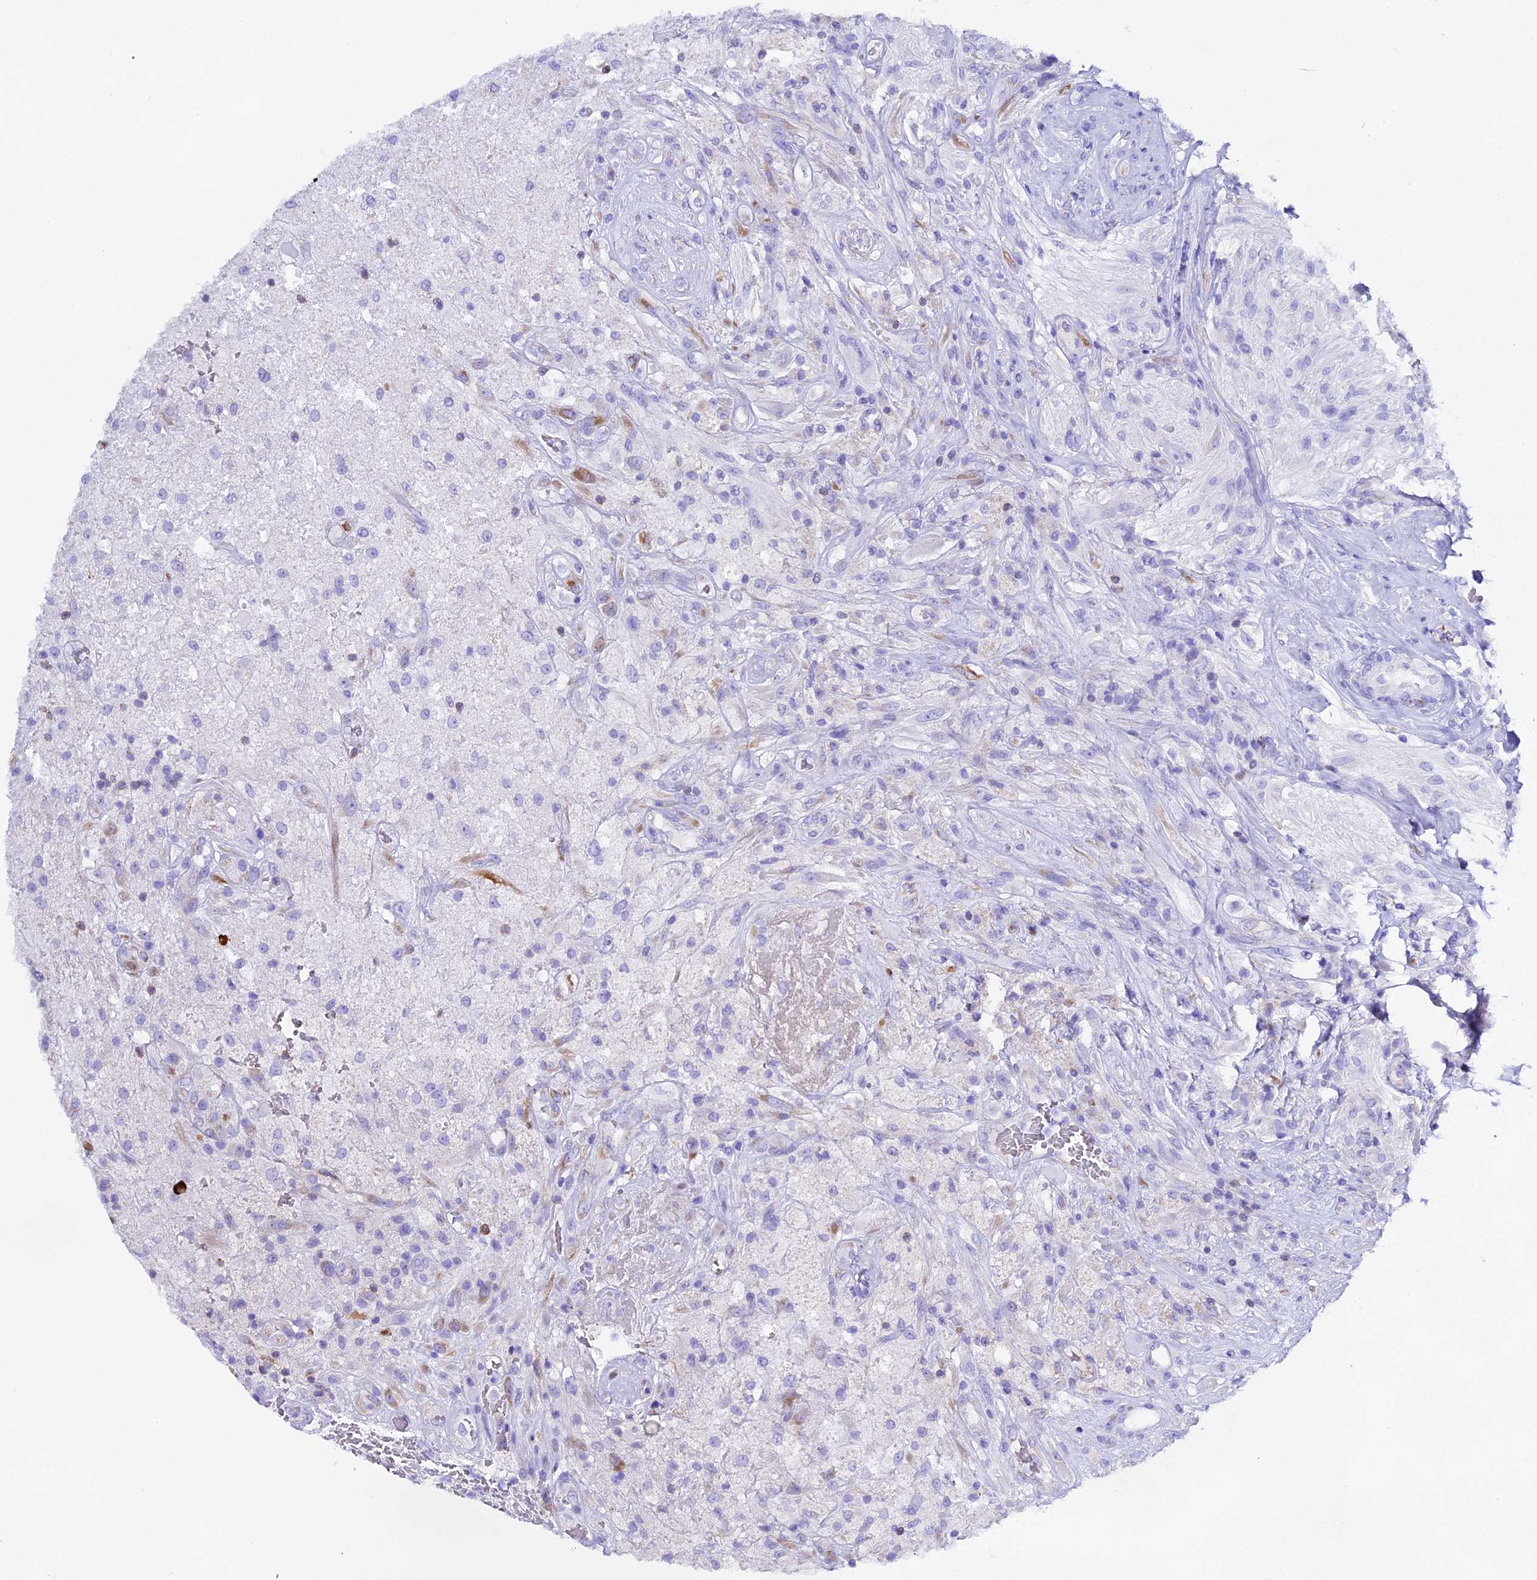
{"staining": {"intensity": "negative", "quantity": "none", "location": "none"}, "tissue": "glioma", "cell_type": "Tumor cells", "image_type": "cancer", "snomed": [{"axis": "morphology", "description": "Glioma, malignant, High grade"}, {"axis": "topography", "description": "Brain"}], "caption": "An image of glioma stained for a protein reveals no brown staining in tumor cells.", "gene": "FKBP11", "patient": {"sex": "male", "age": 56}}